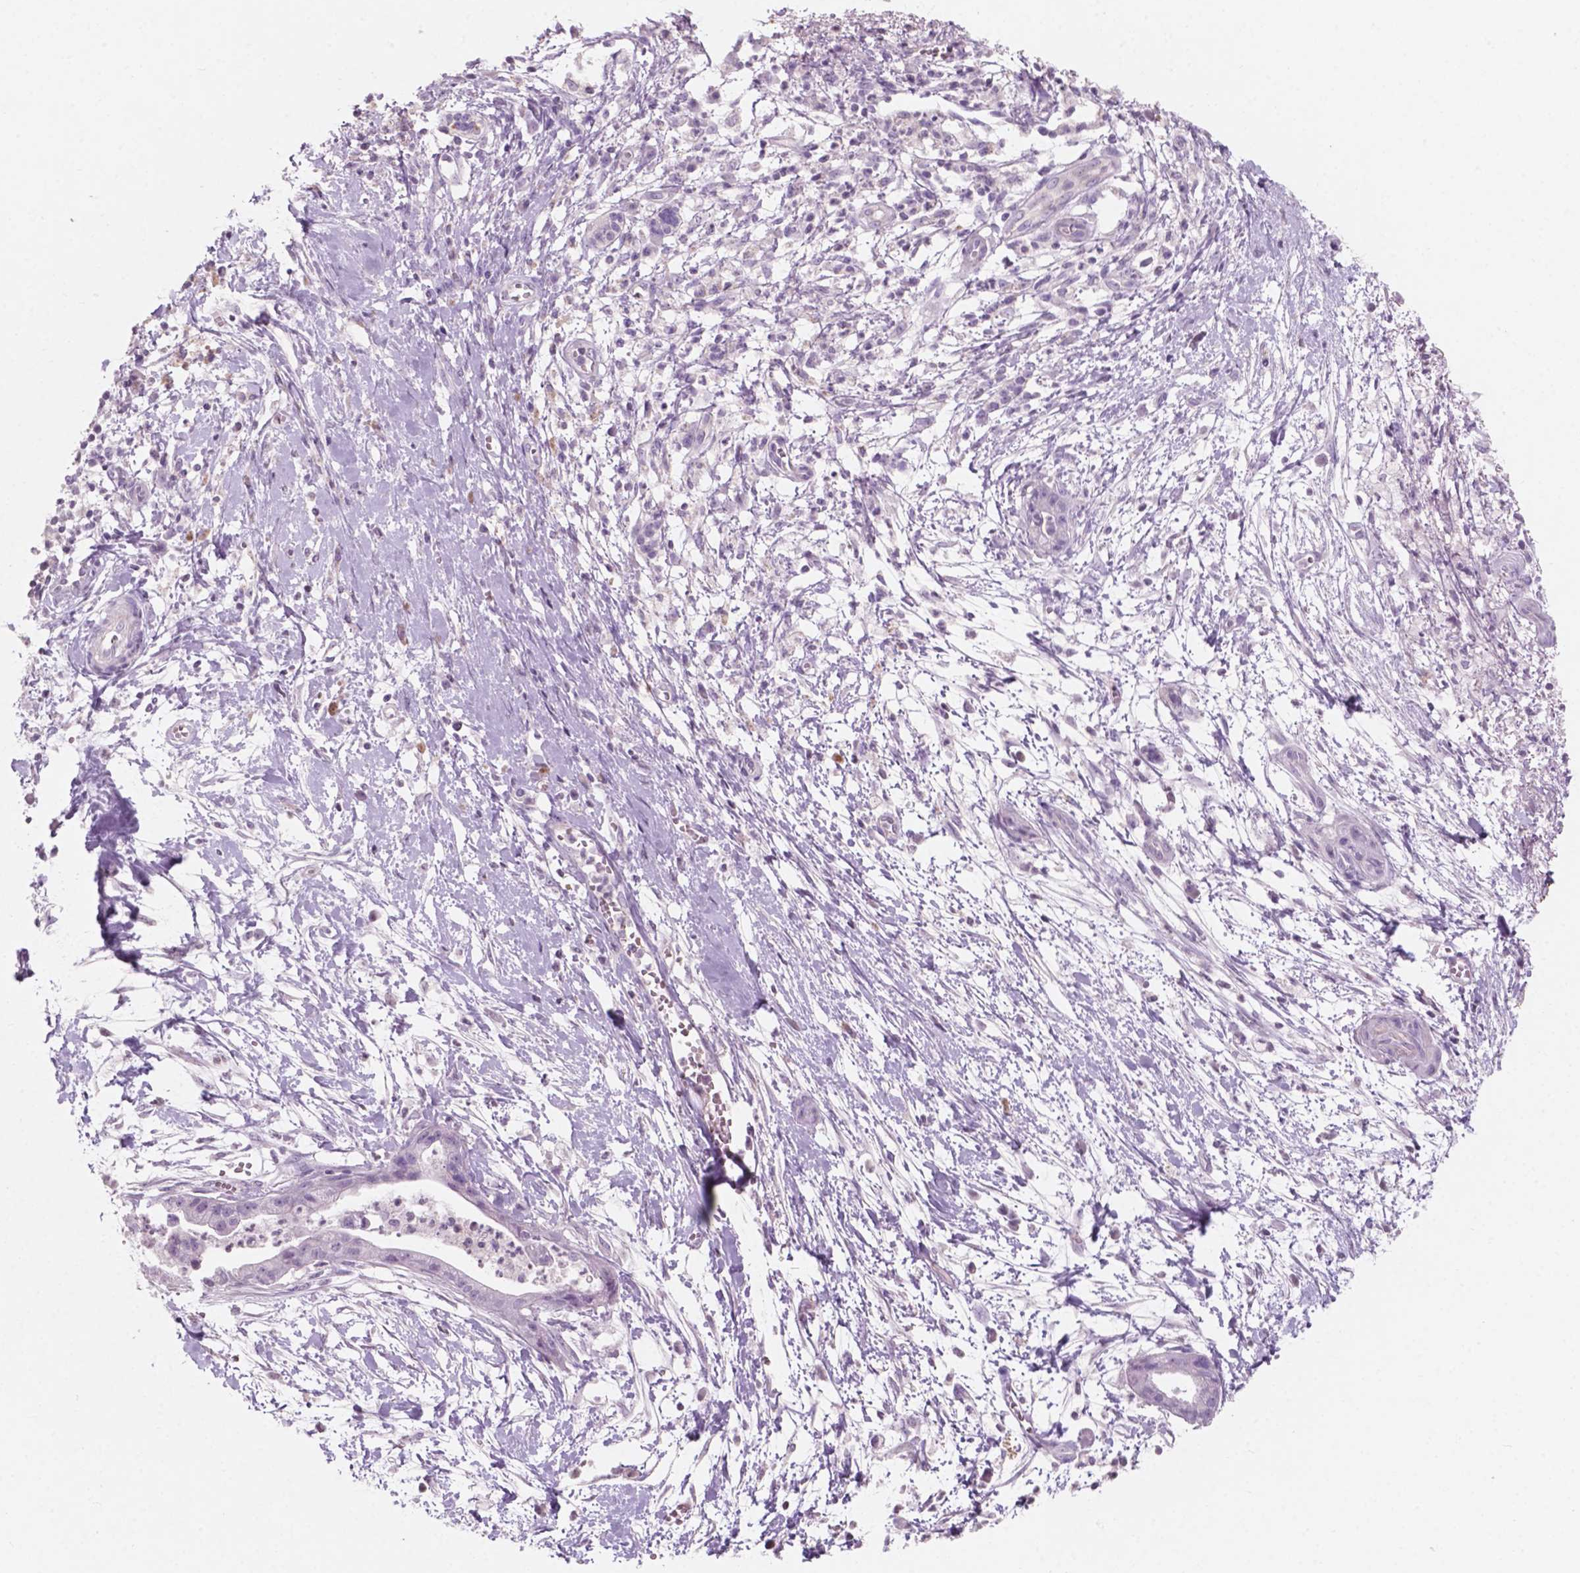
{"staining": {"intensity": "negative", "quantity": "none", "location": "none"}, "tissue": "pancreatic cancer", "cell_type": "Tumor cells", "image_type": "cancer", "snomed": [{"axis": "morphology", "description": "Normal tissue, NOS"}, {"axis": "morphology", "description": "Adenocarcinoma, NOS"}, {"axis": "topography", "description": "Lymph node"}, {"axis": "topography", "description": "Pancreas"}], "caption": "This photomicrograph is of adenocarcinoma (pancreatic) stained with immunohistochemistry (IHC) to label a protein in brown with the nuclei are counter-stained blue. There is no expression in tumor cells. (DAB (3,3'-diaminobenzidine) immunohistochemistry visualized using brightfield microscopy, high magnification).", "gene": "AWAT1", "patient": {"sex": "female", "age": 58}}